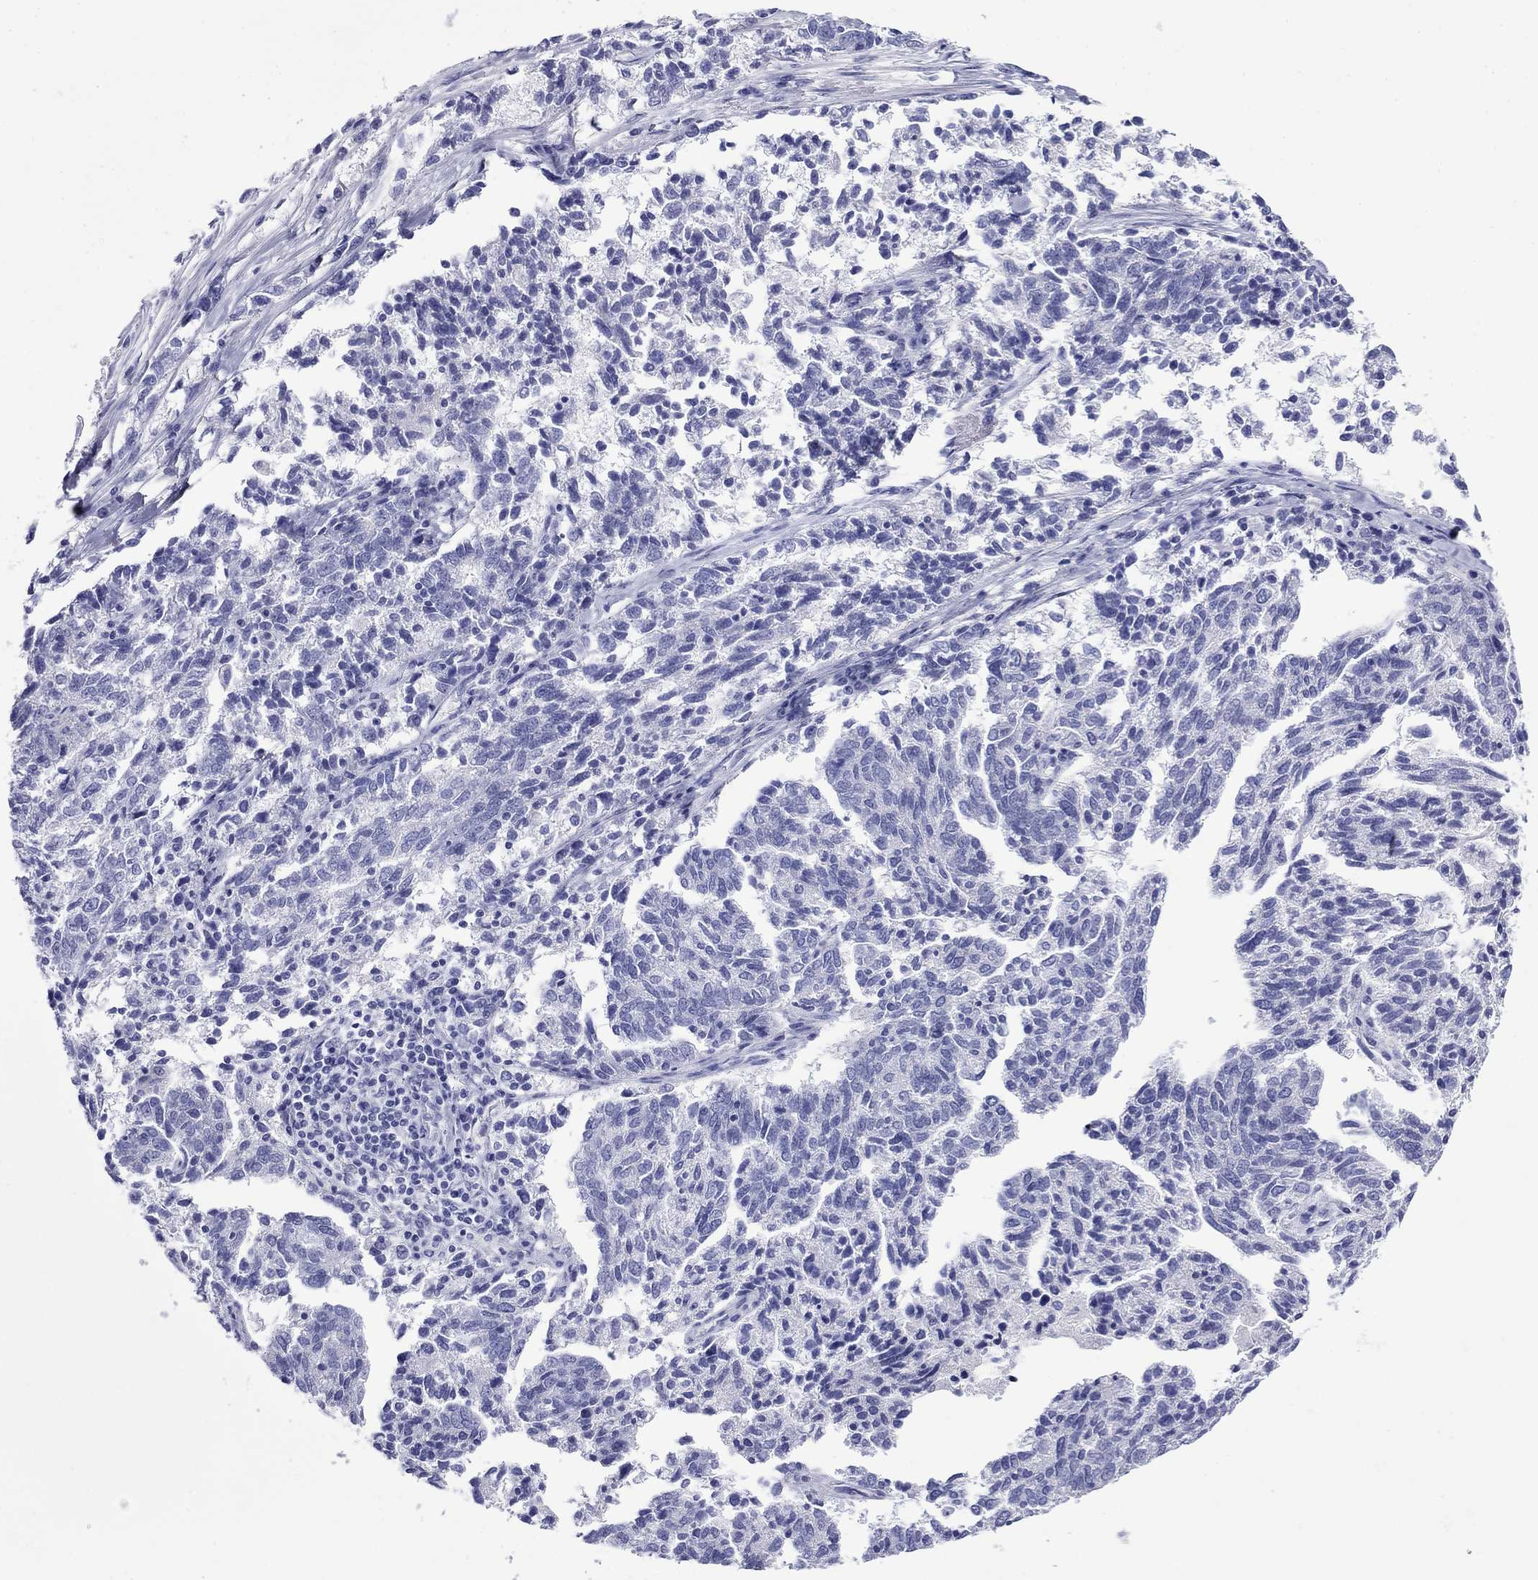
{"staining": {"intensity": "negative", "quantity": "none", "location": "none"}, "tissue": "ovarian cancer", "cell_type": "Tumor cells", "image_type": "cancer", "snomed": [{"axis": "morphology", "description": "Cystadenocarcinoma, serous, NOS"}, {"axis": "topography", "description": "Ovary"}], "caption": "This is a image of immunohistochemistry (IHC) staining of ovarian serous cystadenocarcinoma, which shows no positivity in tumor cells.", "gene": "GIP", "patient": {"sex": "female", "age": 71}}